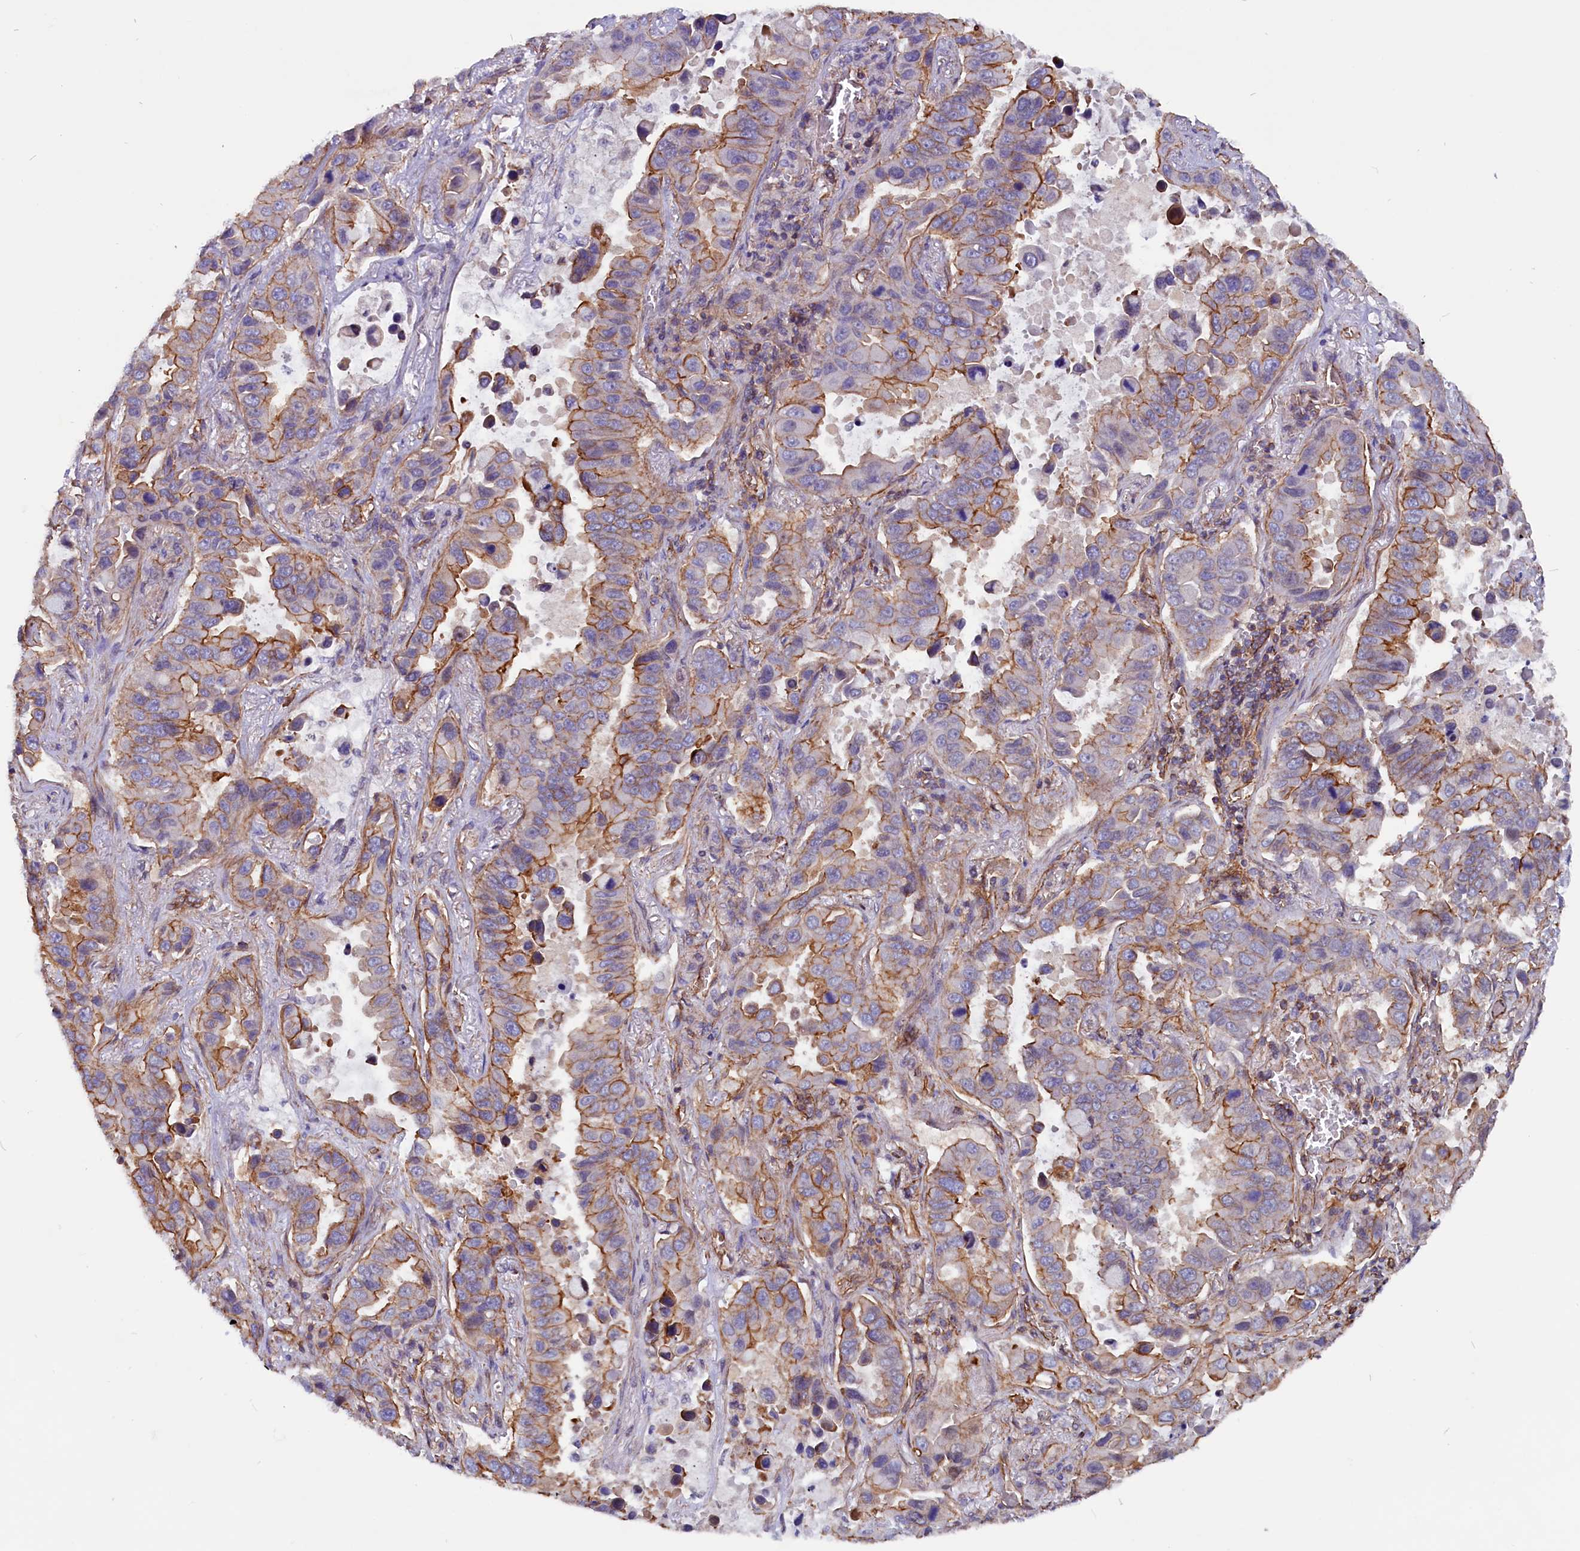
{"staining": {"intensity": "moderate", "quantity": "25%-75%", "location": "cytoplasmic/membranous"}, "tissue": "lung cancer", "cell_type": "Tumor cells", "image_type": "cancer", "snomed": [{"axis": "morphology", "description": "Adenocarcinoma, NOS"}, {"axis": "topography", "description": "Lung"}], "caption": "Immunohistochemical staining of lung cancer (adenocarcinoma) demonstrates medium levels of moderate cytoplasmic/membranous protein positivity in about 25%-75% of tumor cells.", "gene": "ZNF749", "patient": {"sex": "male", "age": 64}}